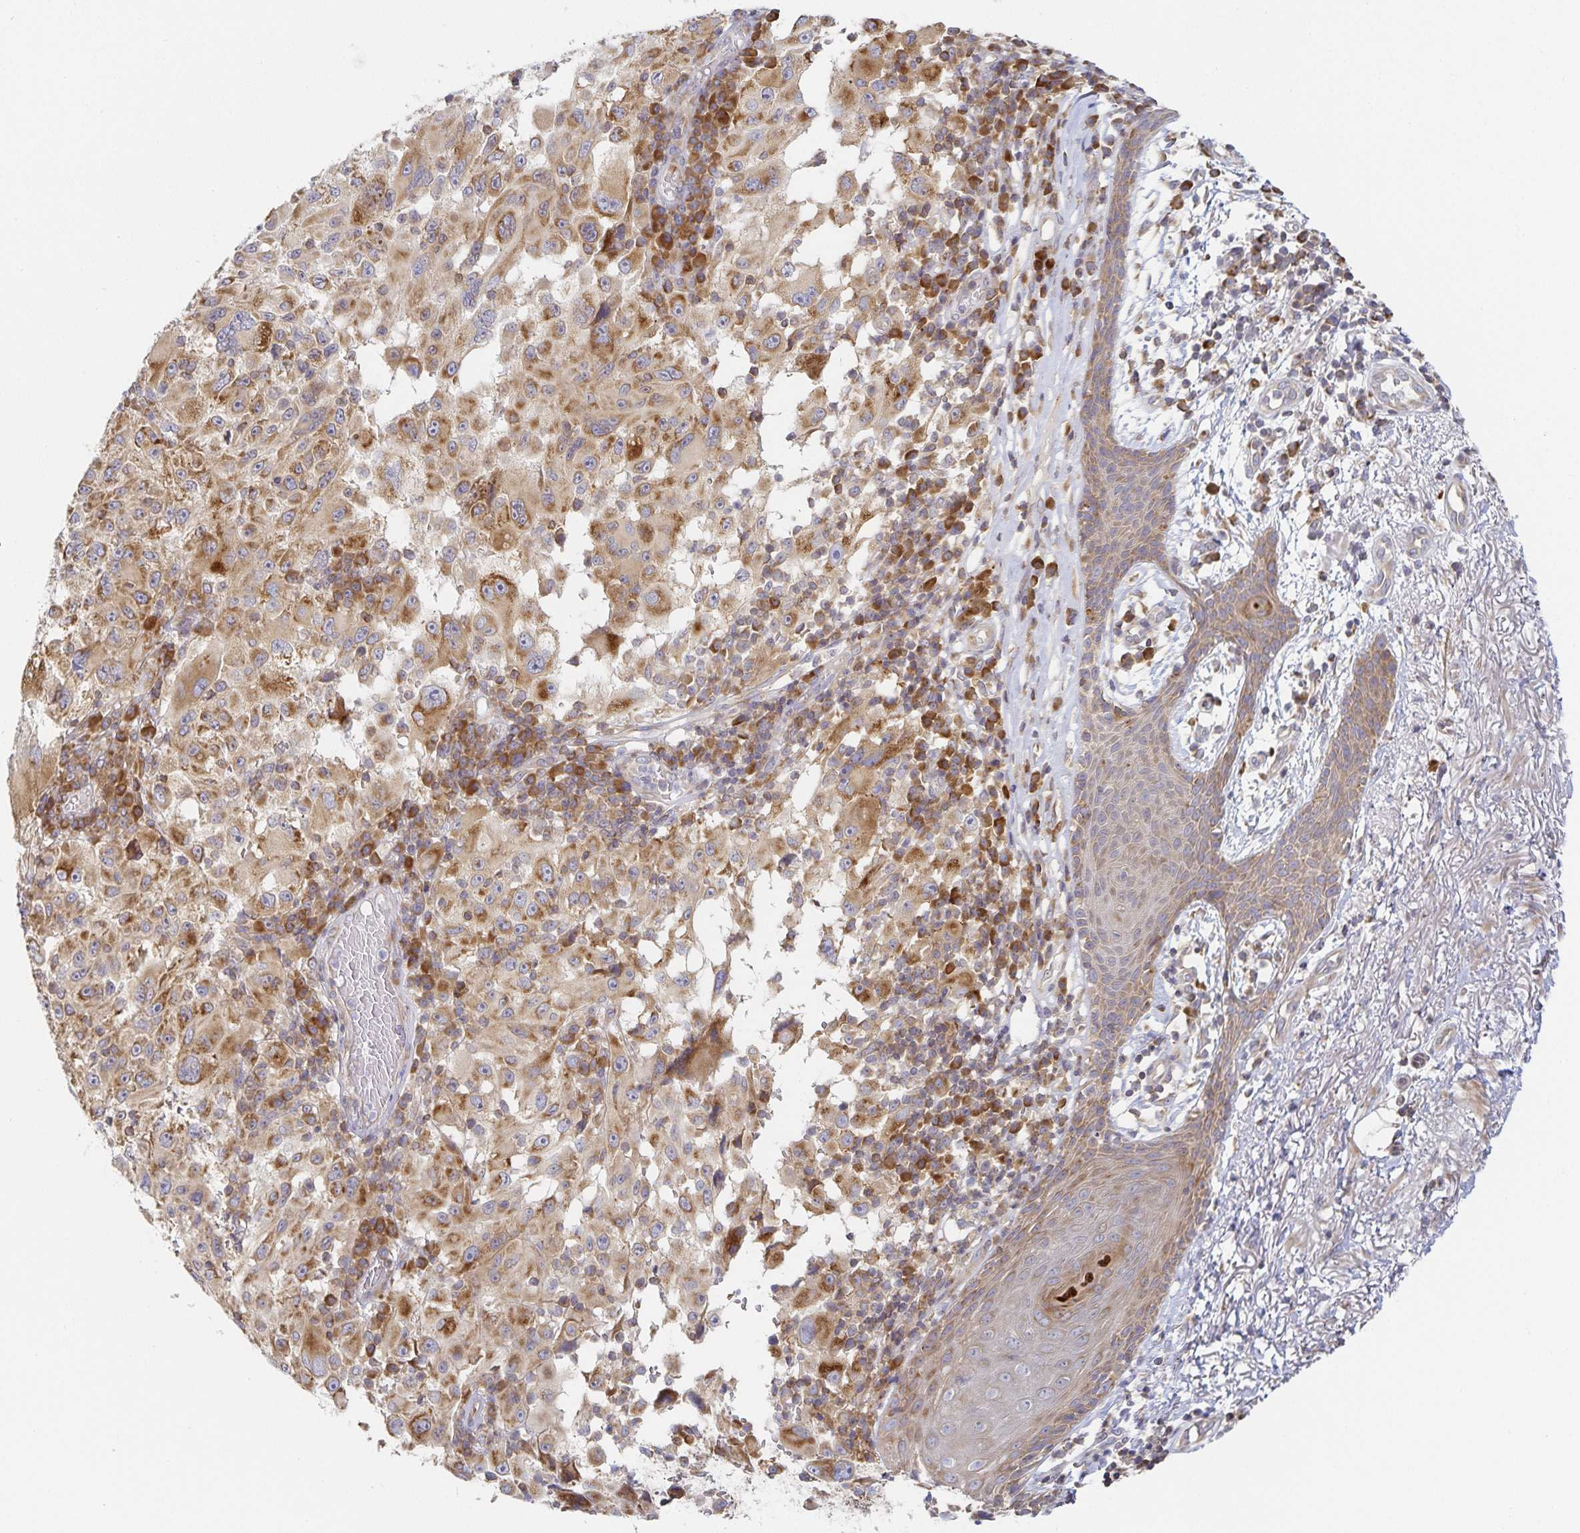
{"staining": {"intensity": "moderate", "quantity": ">75%", "location": "cytoplasmic/membranous"}, "tissue": "melanoma", "cell_type": "Tumor cells", "image_type": "cancer", "snomed": [{"axis": "morphology", "description": "Malignant melanoma, NOS"}, {"axis": "topography", "description": "Skin"}], "caption": "Tumor cells exhibit moderate cytoplasmic/membranous positivity in approximately >75% of cells in malignant melanoma.", "gene": "NOMO1", "patient": {"sex": "female", "age": 71}}